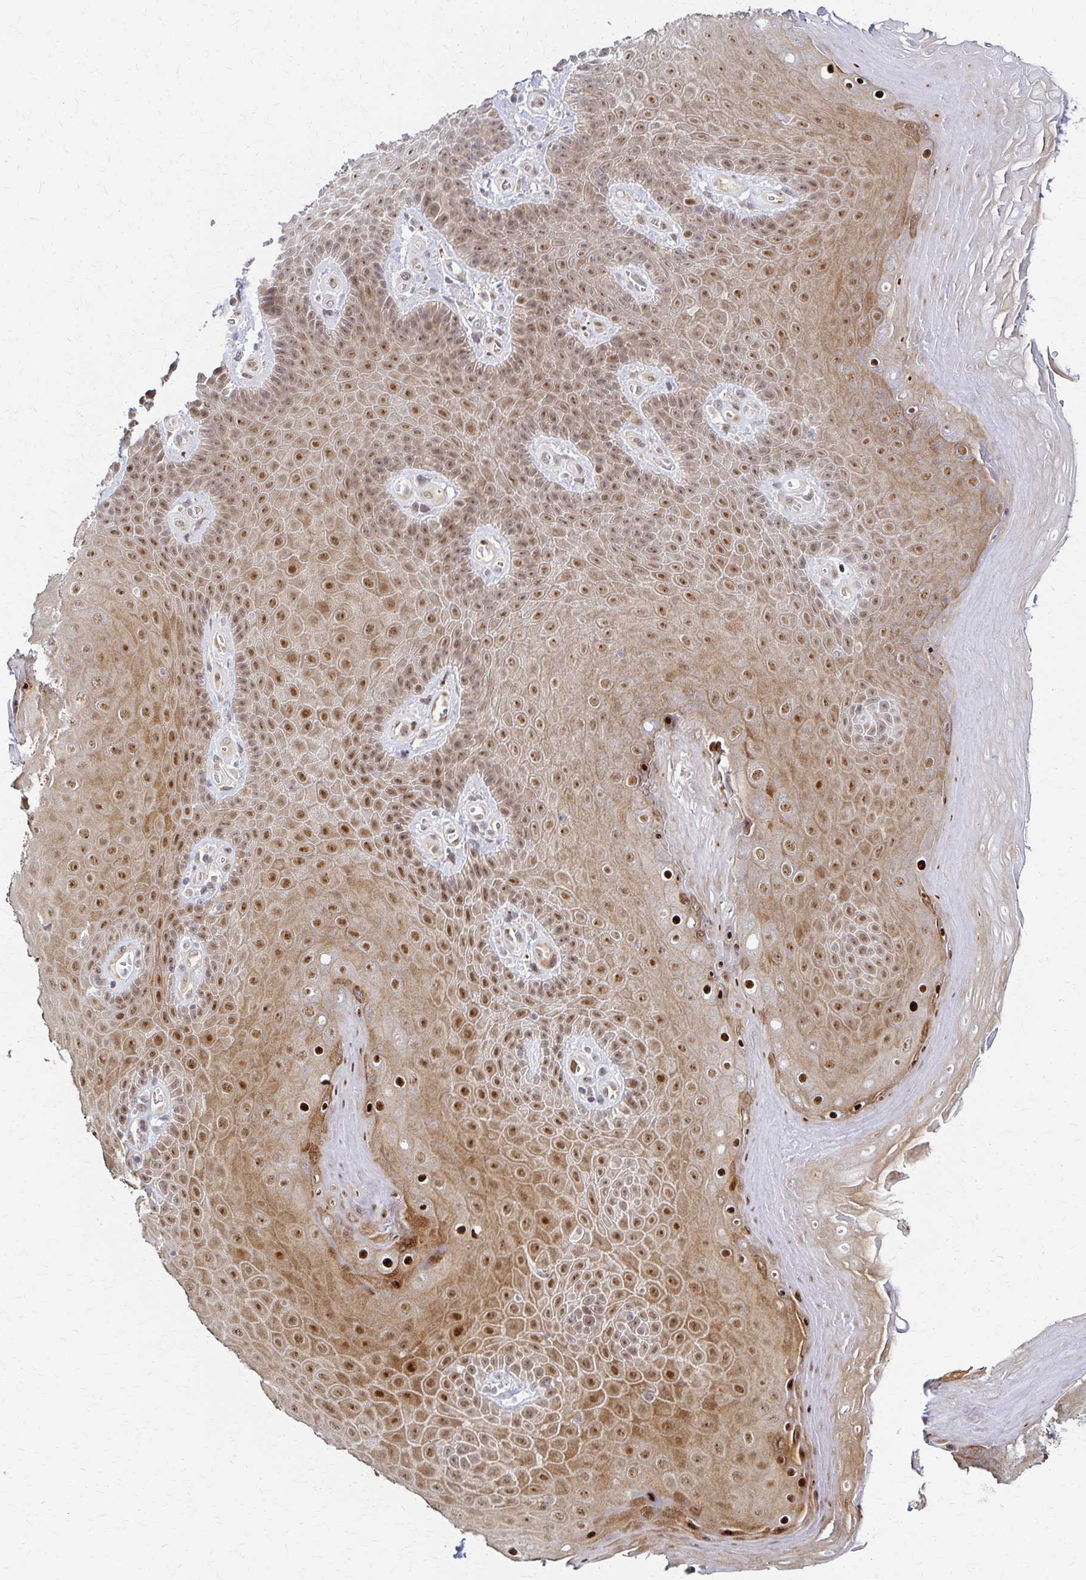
{"staining": {"intensity": "moderate", "quantity": ">75%", "location": "nuclear"}, "tissue": "skin", "cell_type": "Epidermal cells", "image_type": "normal", "snomed": [{"axis": "morphology", "description": "Normal tissue, NOS"}, {"axis": "topography", "description": "Anal"}, {"axis": "topography", "description": "Peripheral nerve tissue"}], "caption": "A high-resolution micrograph shows immunohistochemistry staining of unremarkable skin, which displays moderate nuclear staining in approximately >75% of epidermal cells.", "gene": "PSMD7", "patient": {"sex": "male", "age": 53}}